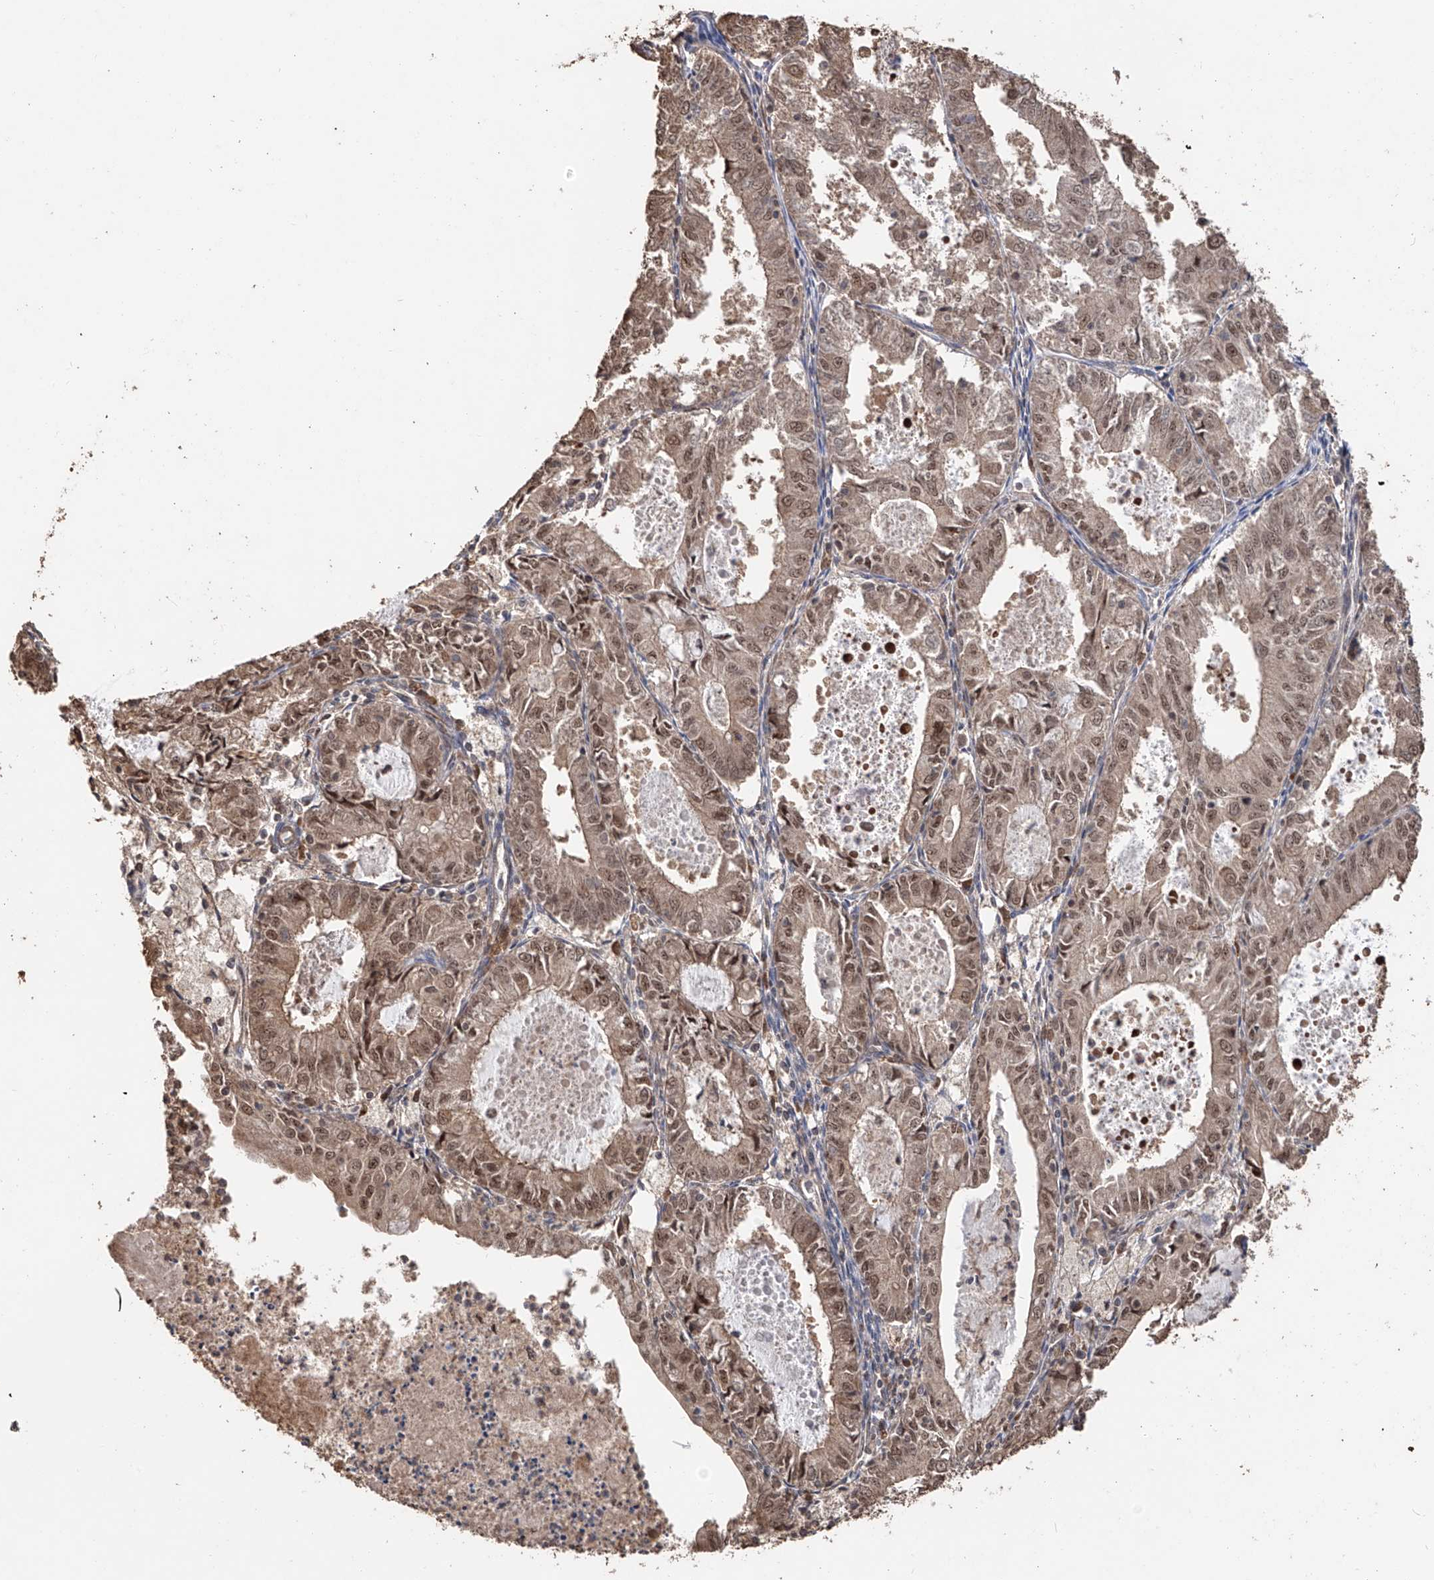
{"staining": {"intensity": "moderate", "quantity": ">75%", "location": "cytoplasmic/membranous,nuclear"}, "tissue": "endometrial cancer", "cell_type": "Tumor cells", "image_type": "cancer", "snomed": [{"axis": "morphology", "description": "Adenocarcinoma, NOS"}, {"axis": "topography", "description": "Endometrium"}], "caption": "Moderate cytoplasmic/membranous and nuclear protein positivity is identified in about >75% of tumor cells in adenocarcinoma (endometrial).", "gene": "FAM135A", "patient": {"sex": "female", "age": 57}}